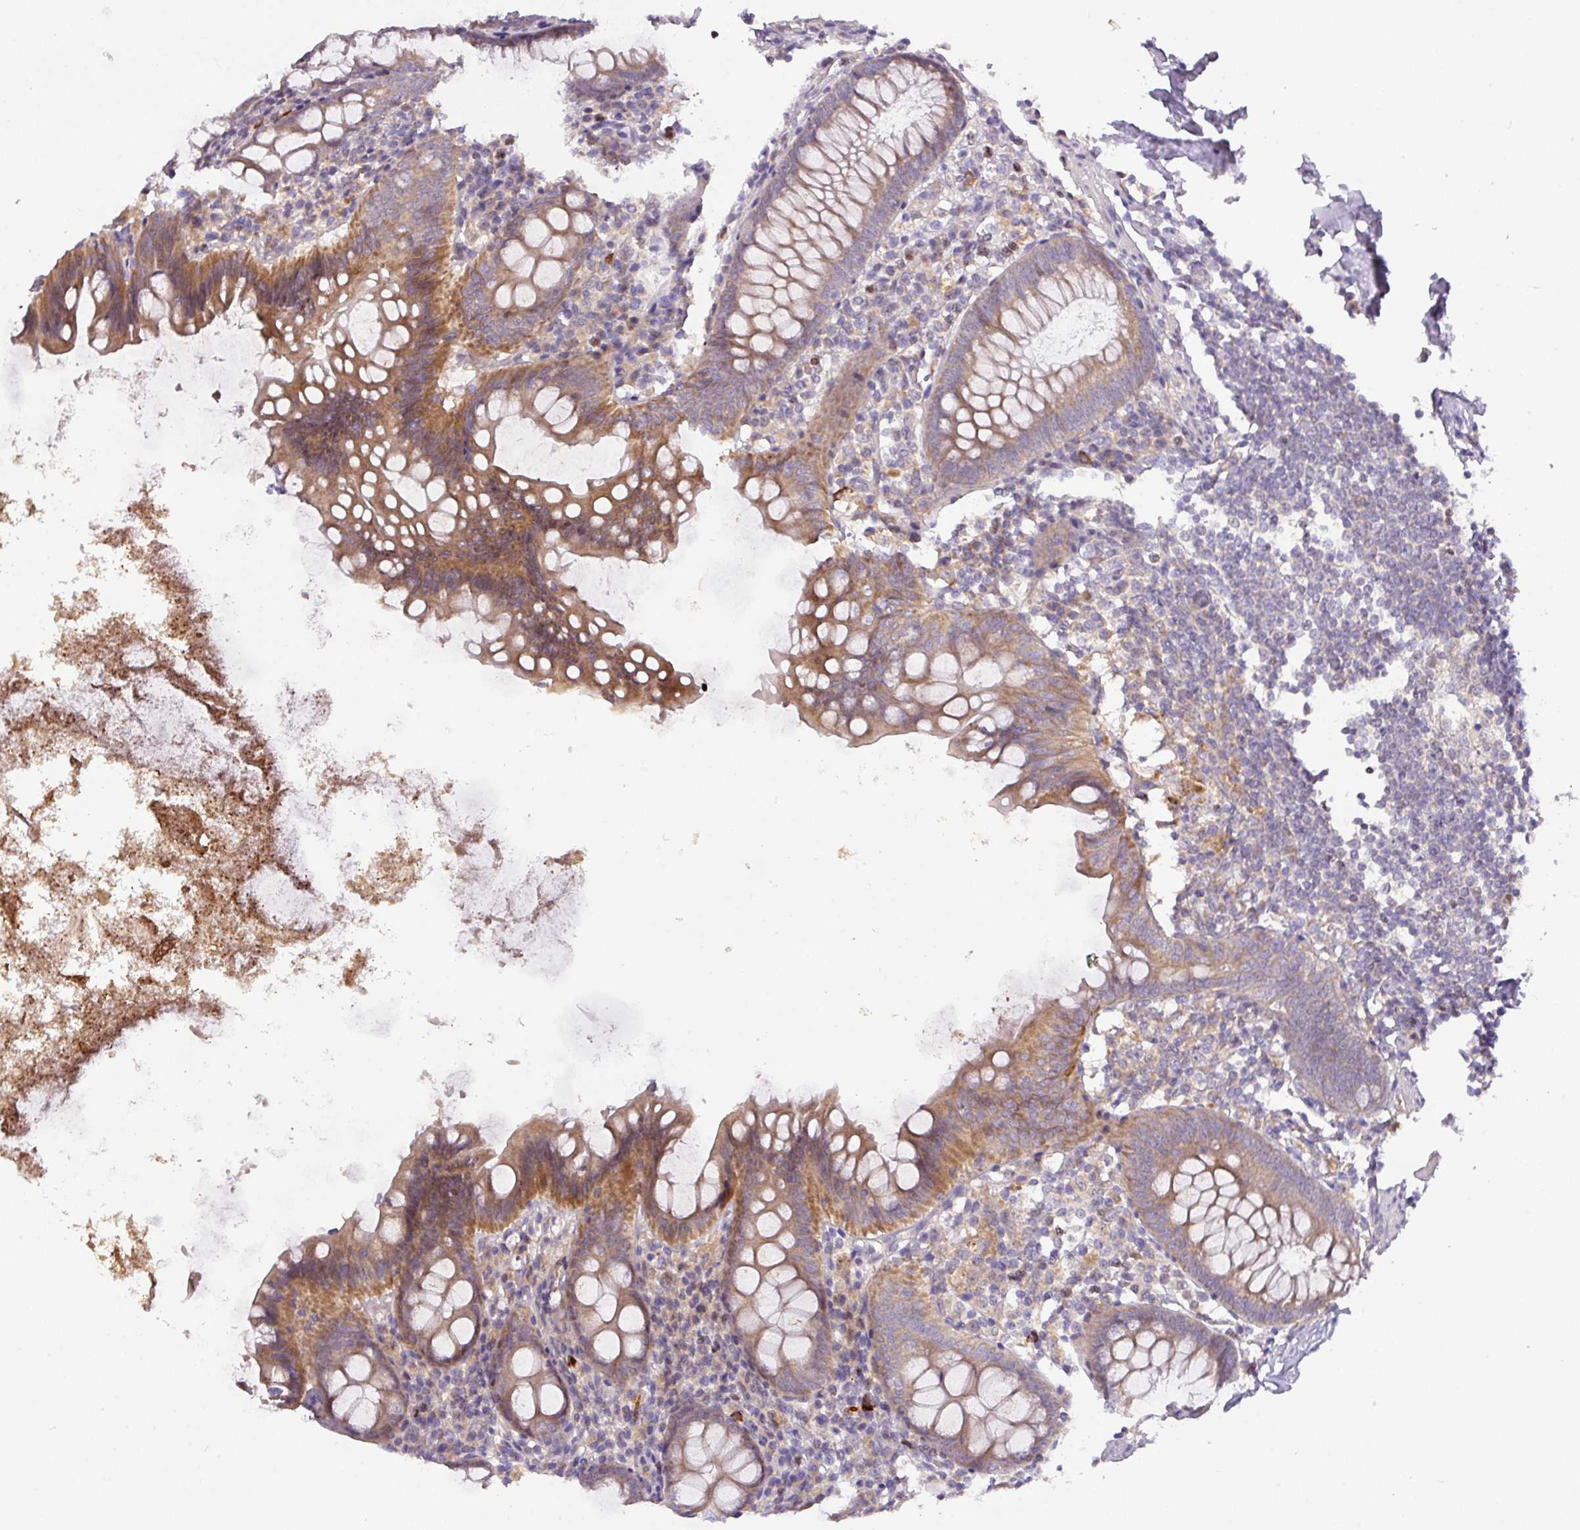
{"staining": {"intensity": "moderate", "quantity": ">75%", "location": "cytoplasmic/membranous"}, "tissue": "appendix", "cell_type": "Glandular cells", "image_type": "normal", "snomed": [{"axis": "morphology", "description": "Normal tissue, NOS"}, {"axis": "topography", "description": "Appendix"}], "caption": "Protein expression analysis of normal appendix exhibits moderate cytoplasmic/membranous staining in about >75% of glandular cells. Using DAB (3,3'-diaminobenzidine) (brown) and hematoxylin (blue) stains, captured at high magnification using brightfield microscopy.", "gene": "ZNF394", "patient": {"sex": "female", "age": 51}}